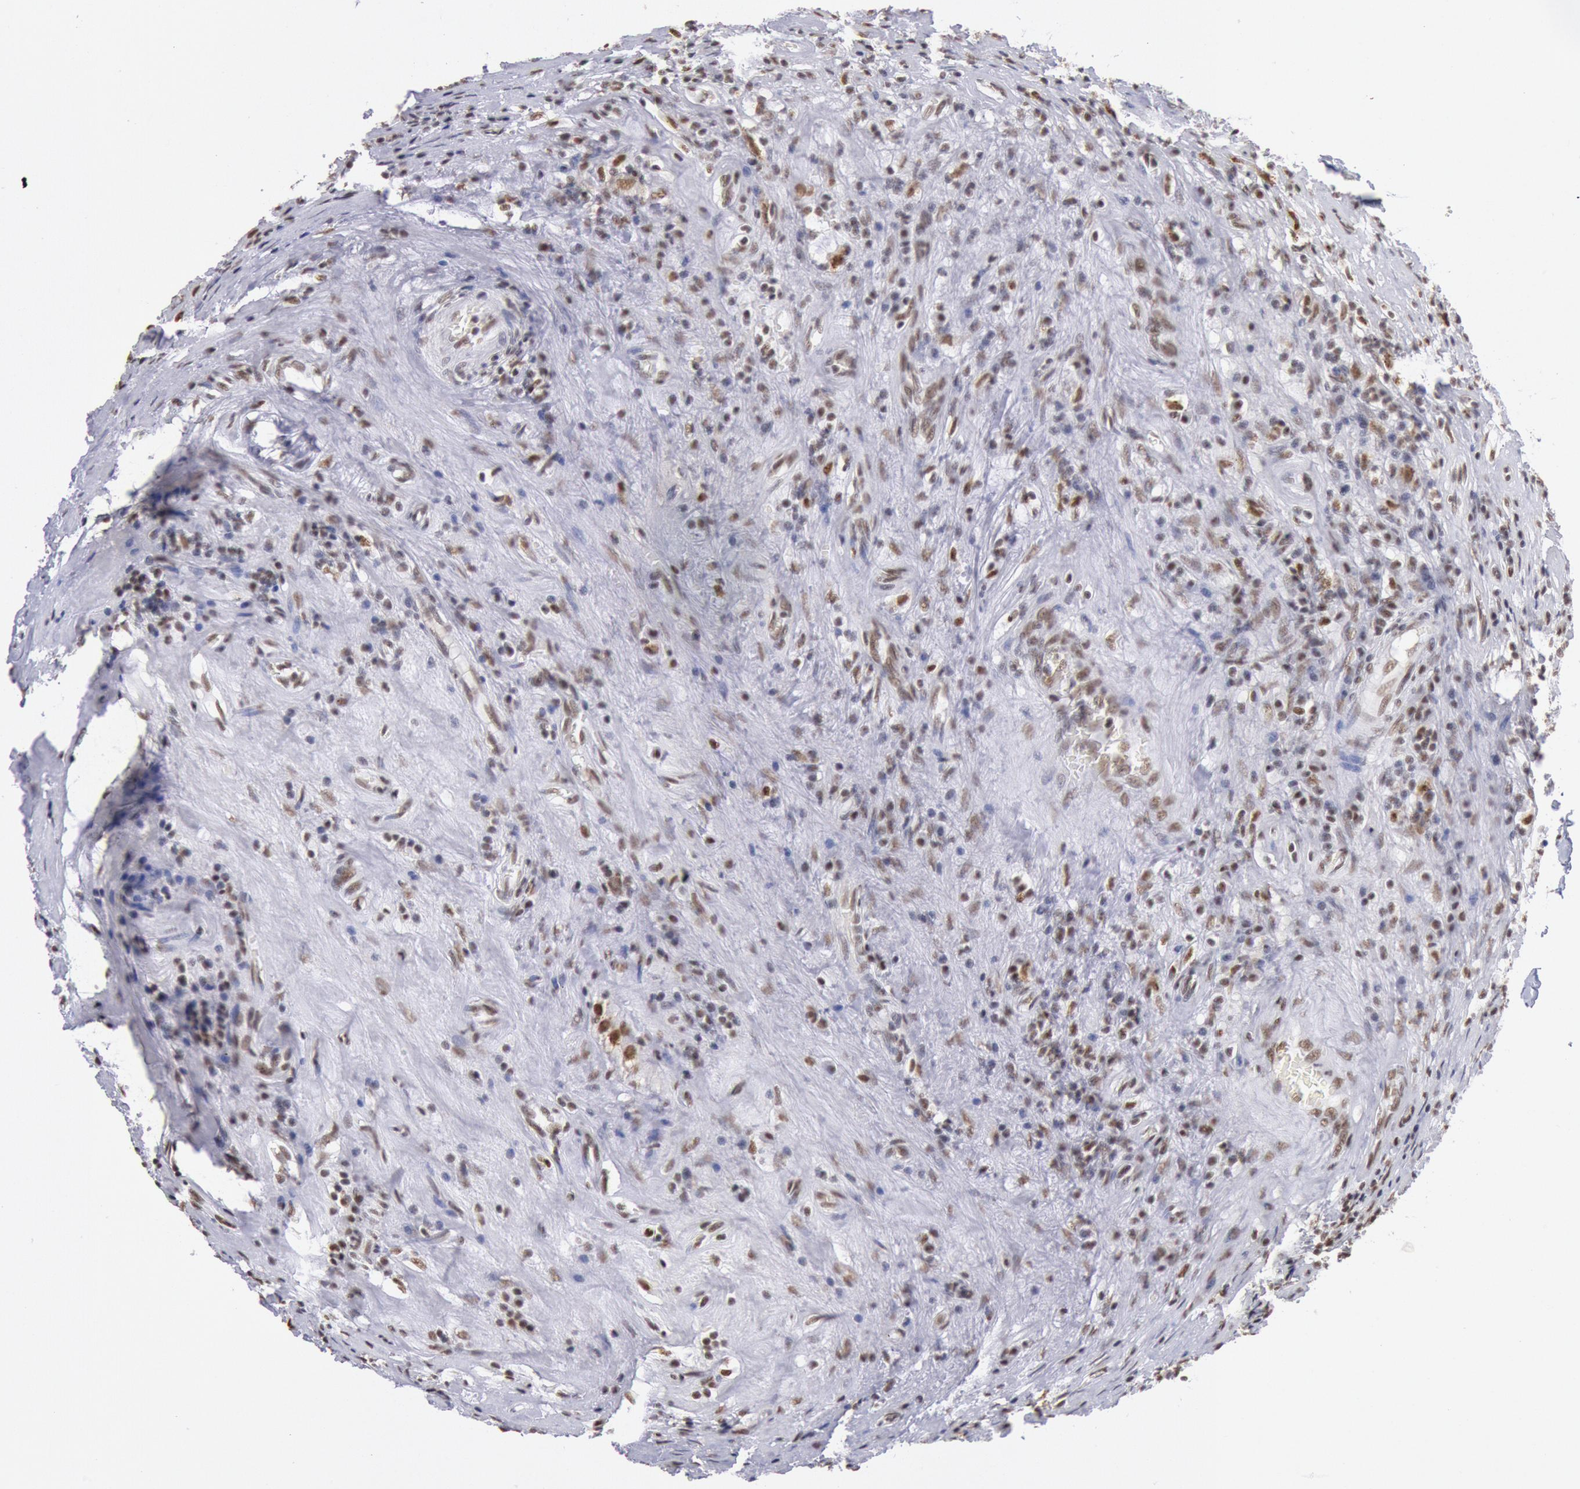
{"staining": {"intensity": "moderate", "quantity": ">75%", "location": "nuclear"}, "tissue": "testis cancer", "cell_type": "Tumor cells", "image_type": "cancer", "snomed": [{"axis": "morphology", "description": "Seminoma, NOS"}, {"axis": "topography", "description": "Testis"}], "caption": "This is a histology image of IHC staining of testis seminoma, which shows moderate staining in the nuclear of tumor cells.", "gene": "SNRPD3", "patient": {"sex": "male", "age": 34}}